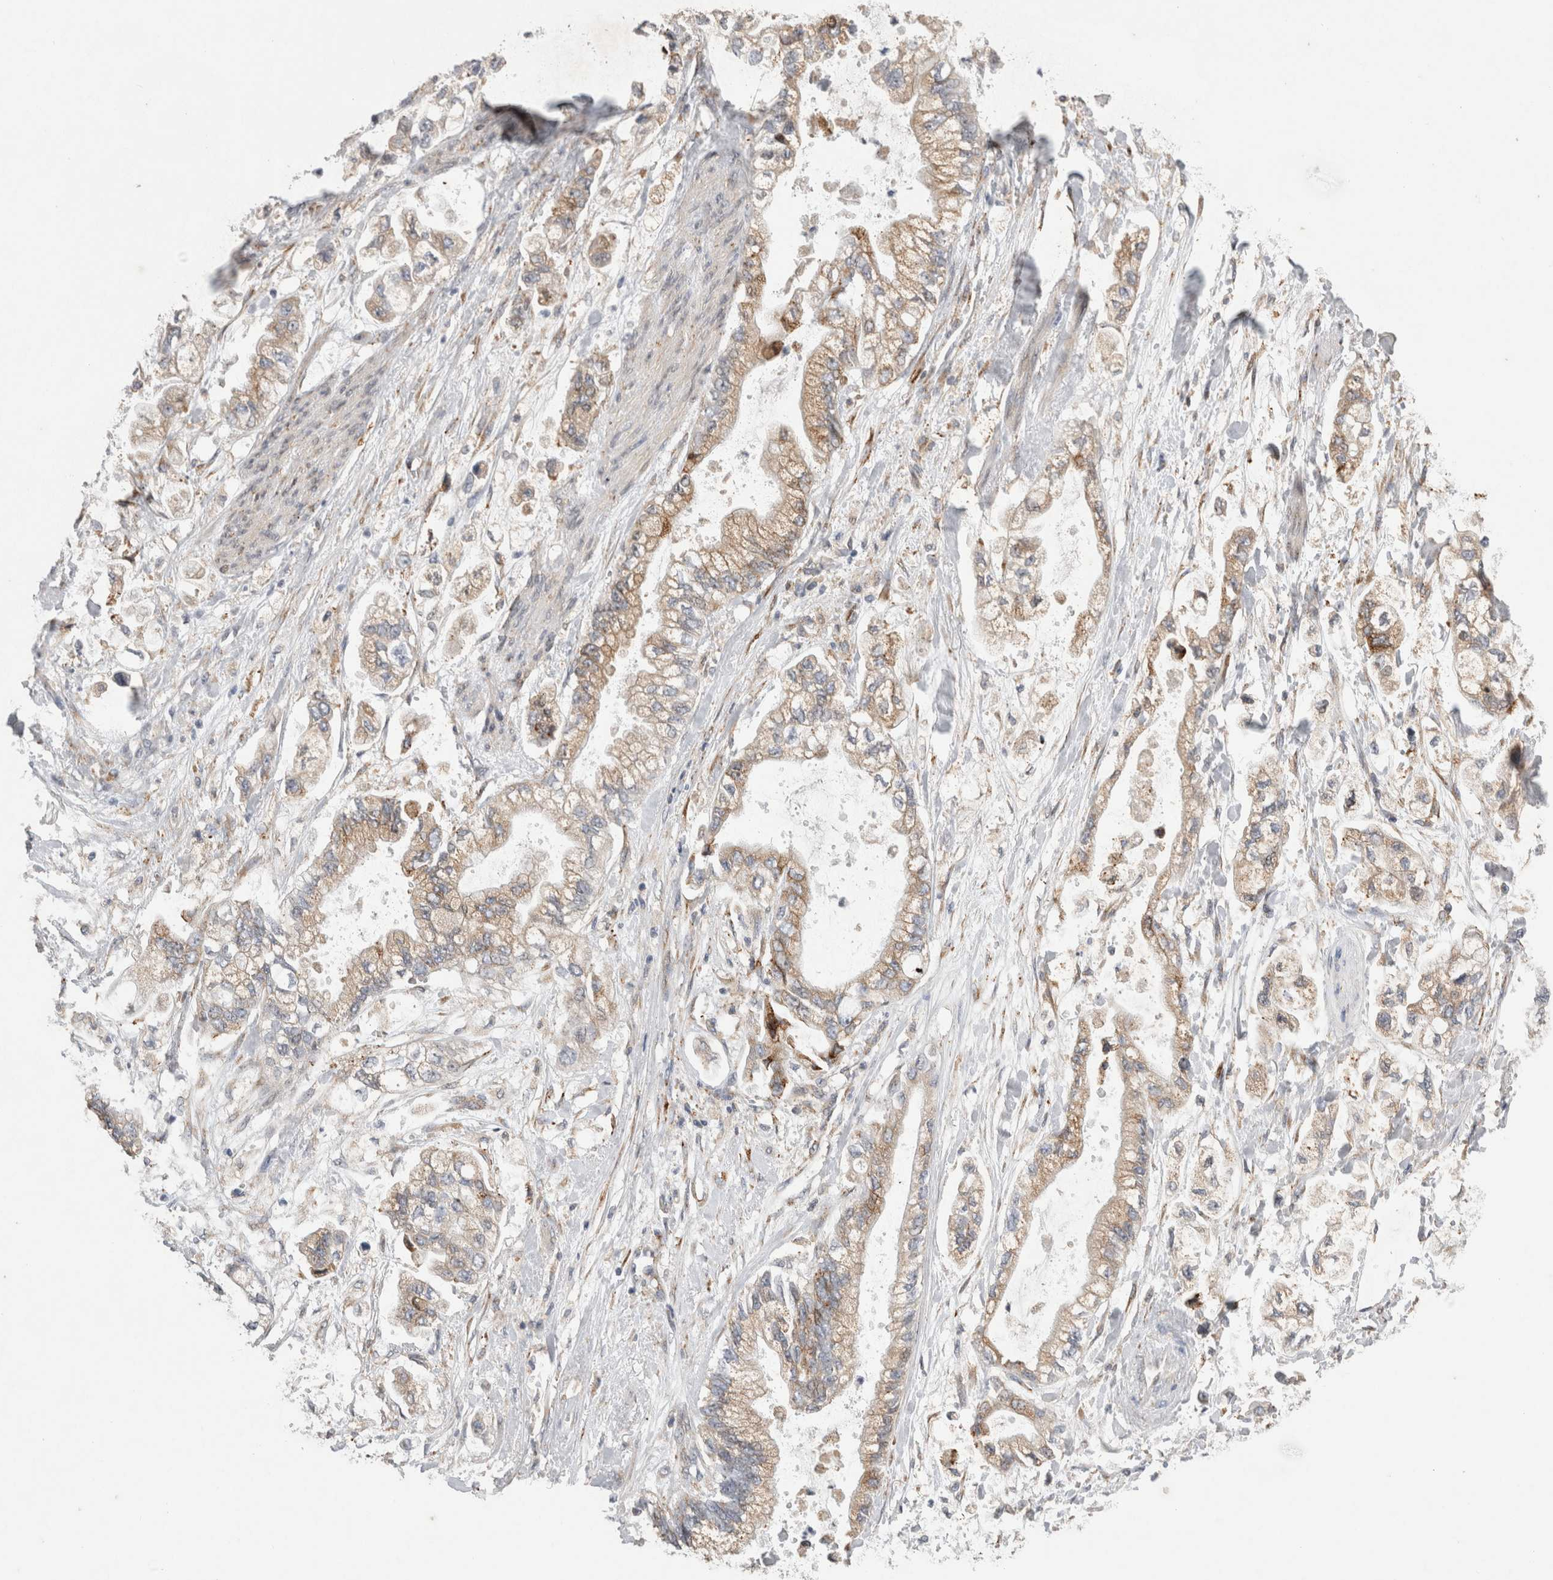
{"staining": {"intensity": "weak", "quantity": ">75%", "location": "cytoplasmic/membranous"}, "tissue": "stomach cancer", "cell_type": "Tumor cells", "image_type": "cancer", "snomed": [{"axis": "morphology", "description": "Normal tissue, NOS"}, {"axis": "morphology", "description": "Adenocarcinoma, NOS"}, {"axis": "topography", "description": "Stomach"}], "caption": "DAB (3,3'-diaminobenzidine) immunohistochemical staining of human stomach adenocarcinoma exhibits weak cytoplasmic/membranous protein staining in approximately >75% of tumor cells. (Stains: DAB (3,3'-diaminobenzidine) in brown, nuclei in blue, Microscopy: brightfield microscopy at high magnification).", "gene": "TRMT9B", "patient": {"sex": "male", "age": 62}}